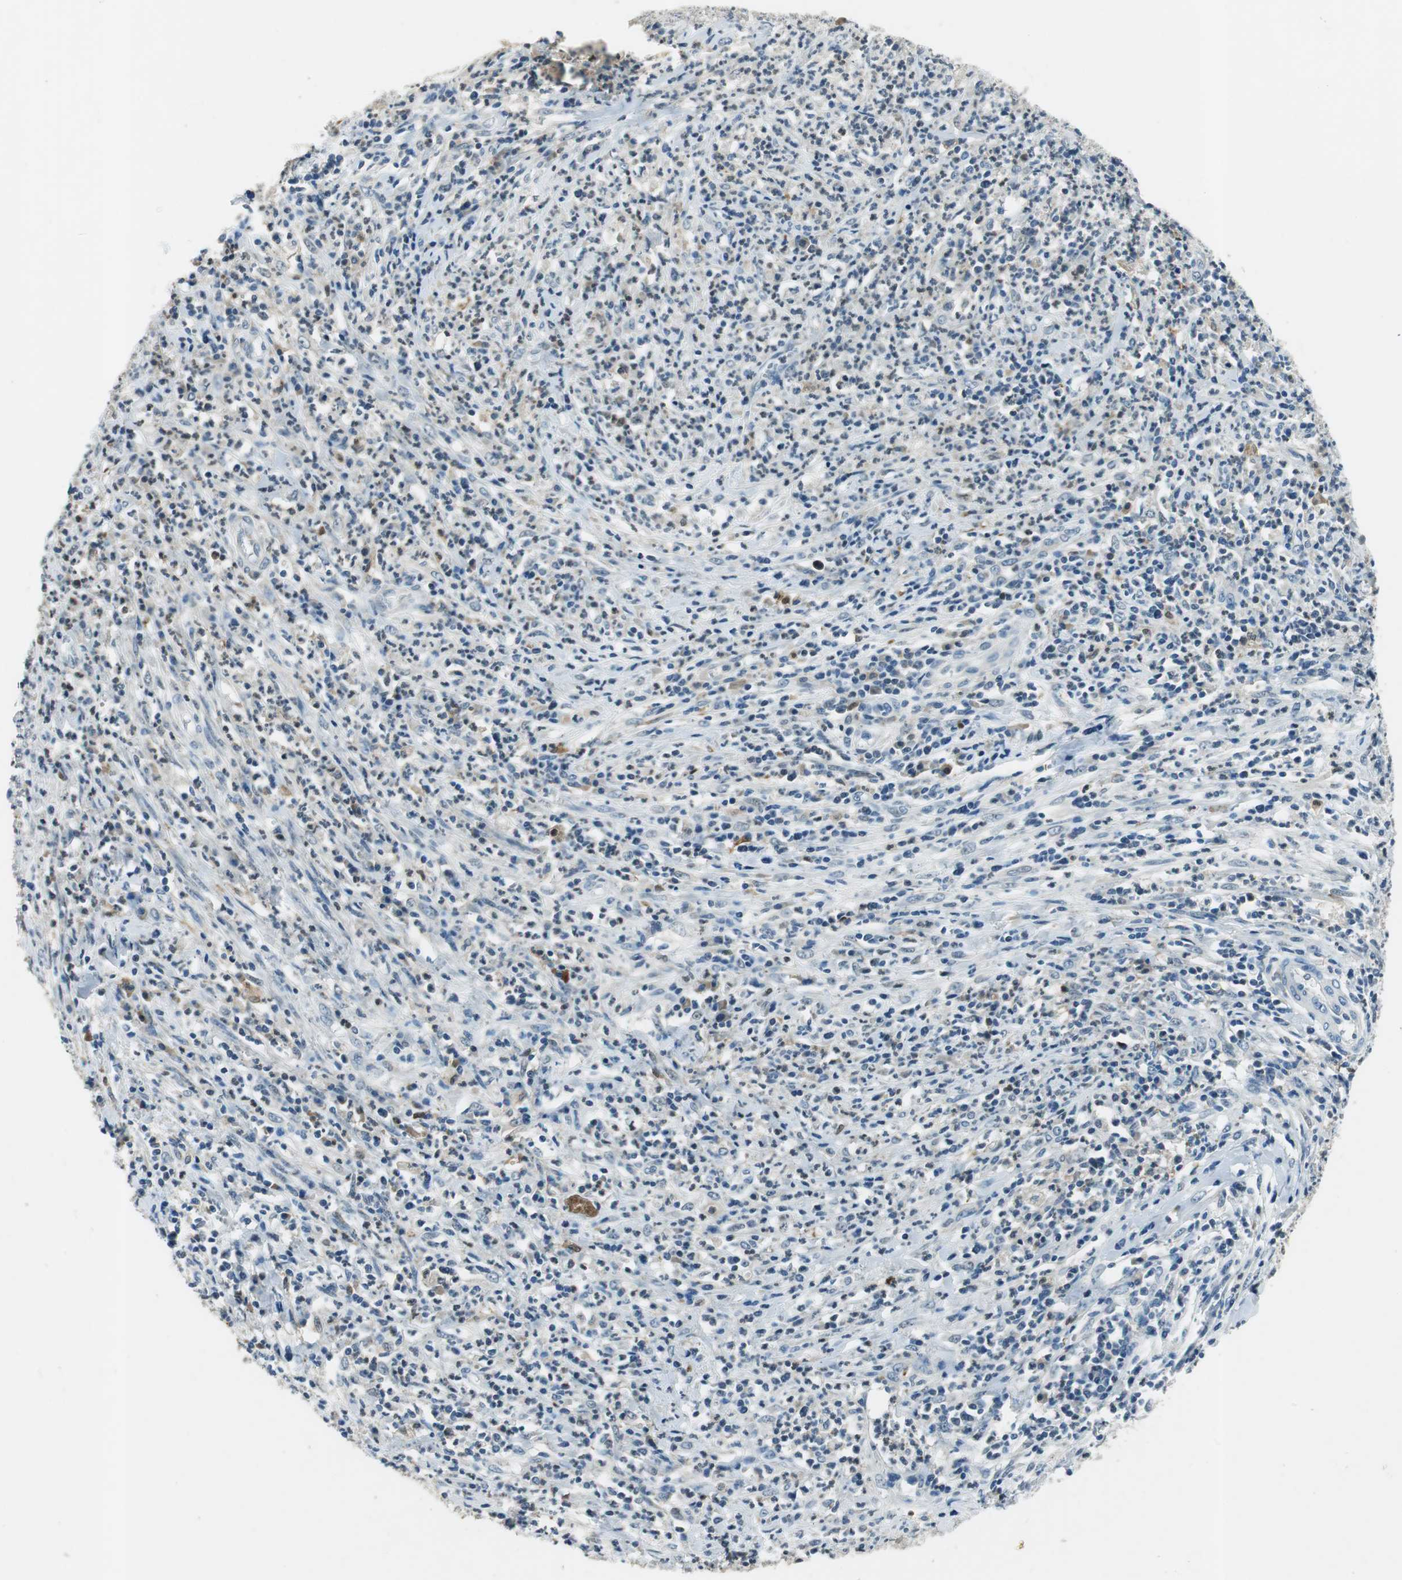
{"staining": {"intensity": "weak", "quantity": "25%-75%", "location": "cytoplasmic/membranous"}, "tissue": "cervical cancer", "cell_type": "Tumor cells", "image_type": "cancer", "snomed": [{"axis": "morphology", "description": "Squamous cell carcinoma, NOS"}, {"axis": "topography", "description": "Cervix"}], "caption": "Tumor cells show low levels of weak cytoplasmic/membranous staining in about 25%-75% of cells in cervical cancer.", "gene": "ME1", "patient": {"sex": "female", "age": 32}}